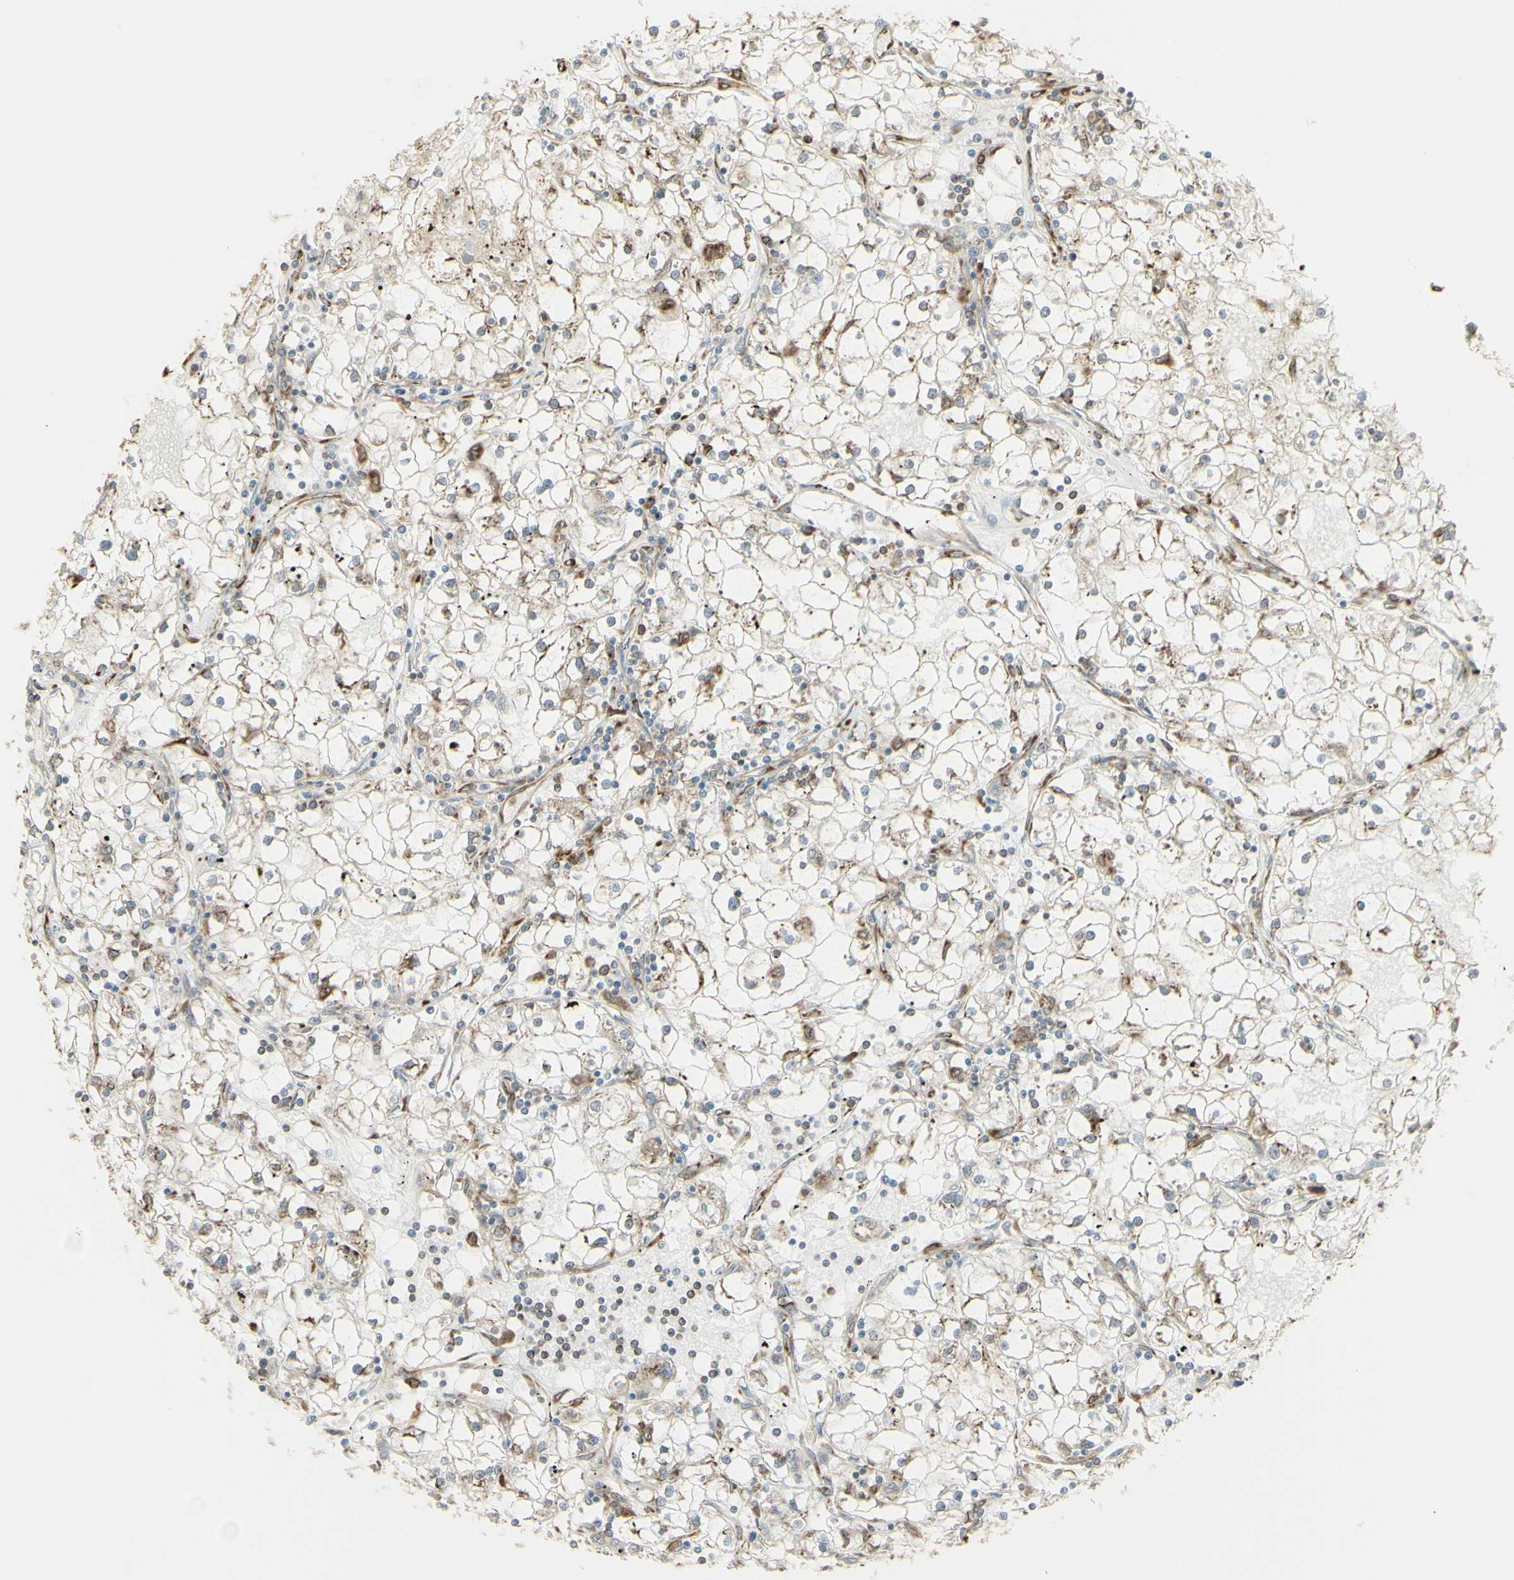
{"staining": {"intensity": "moderate", "quantity": "<25%", "location": "cytoplasmic/membranous"}, "tissue": "renal cancer", "cell_type": "Tumor cells", "image_type": "cancer", "snomed": [{"axis": "morphology", "description": "Adenocarcinoma, NOS"}, {"axis": "topography", "description": "Kidney"}], "caption": "Adenocarcinoma (renal) tissue reveals moderate cytoplasmic/membranous staining in approximately <25% of tumor cells, visualized by immunohistochemistry.", "gene": "EEF1B2", "patient": {"sex": "male", "age": 56}}